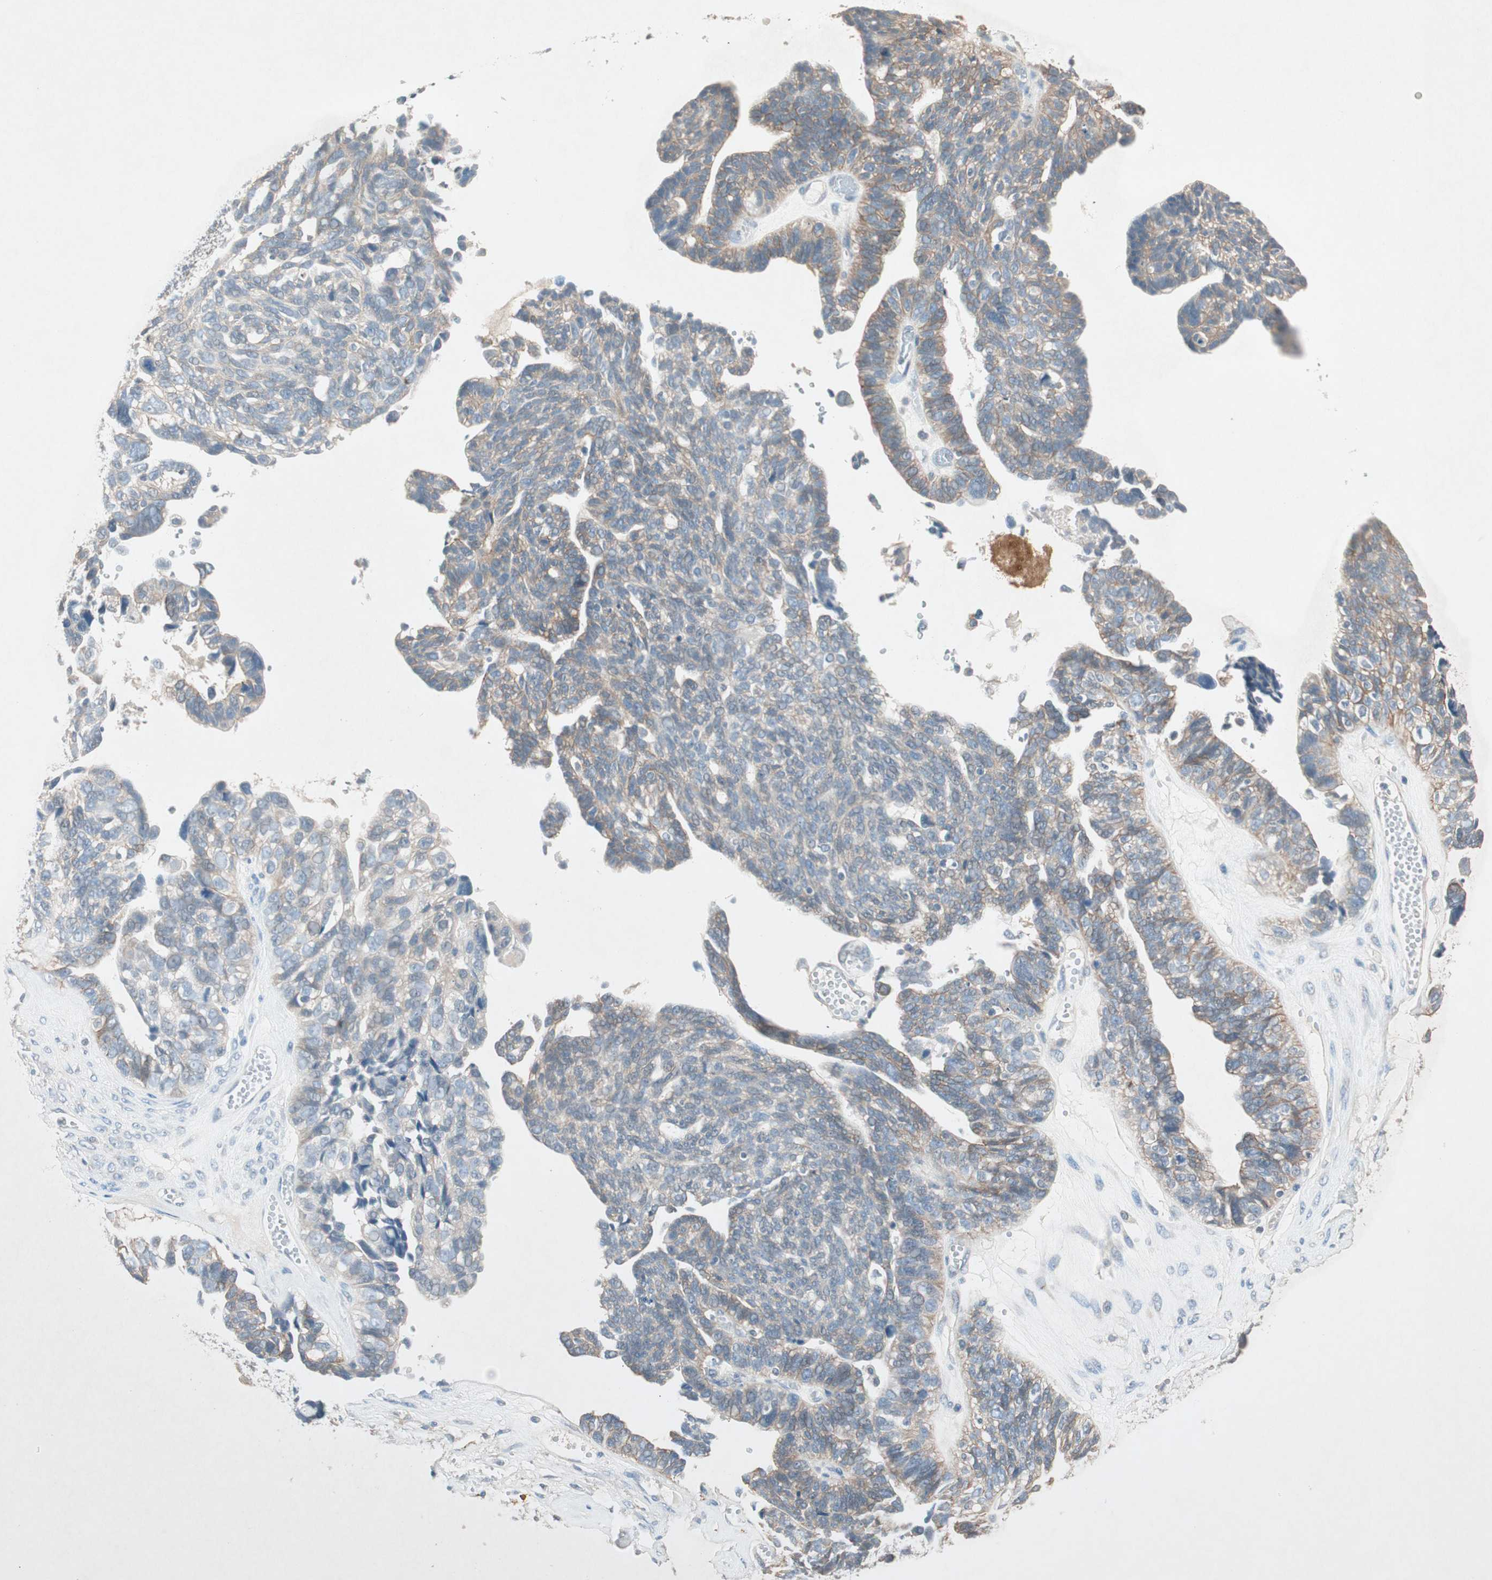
{"staining": {"intensity": "weak", "quantity": "25%-75%", "location": "cytoplasmic/membranous"}, "tissue": "ovarian cancer", "cell_type": "Tumor cells", "image_type": "cancer", "snomed": [{"axis": "morphology", "description": "Cystadenocarcinoma, serous, NOS"}, {"axis": "topography", "description": "Ovary"}], "caption": "Human ovarian cancer stained with a protein marker reveals weak staining in tumor cells.", "gene": "NKAIN1", "patient": {"sex": "female", "age": 79}}